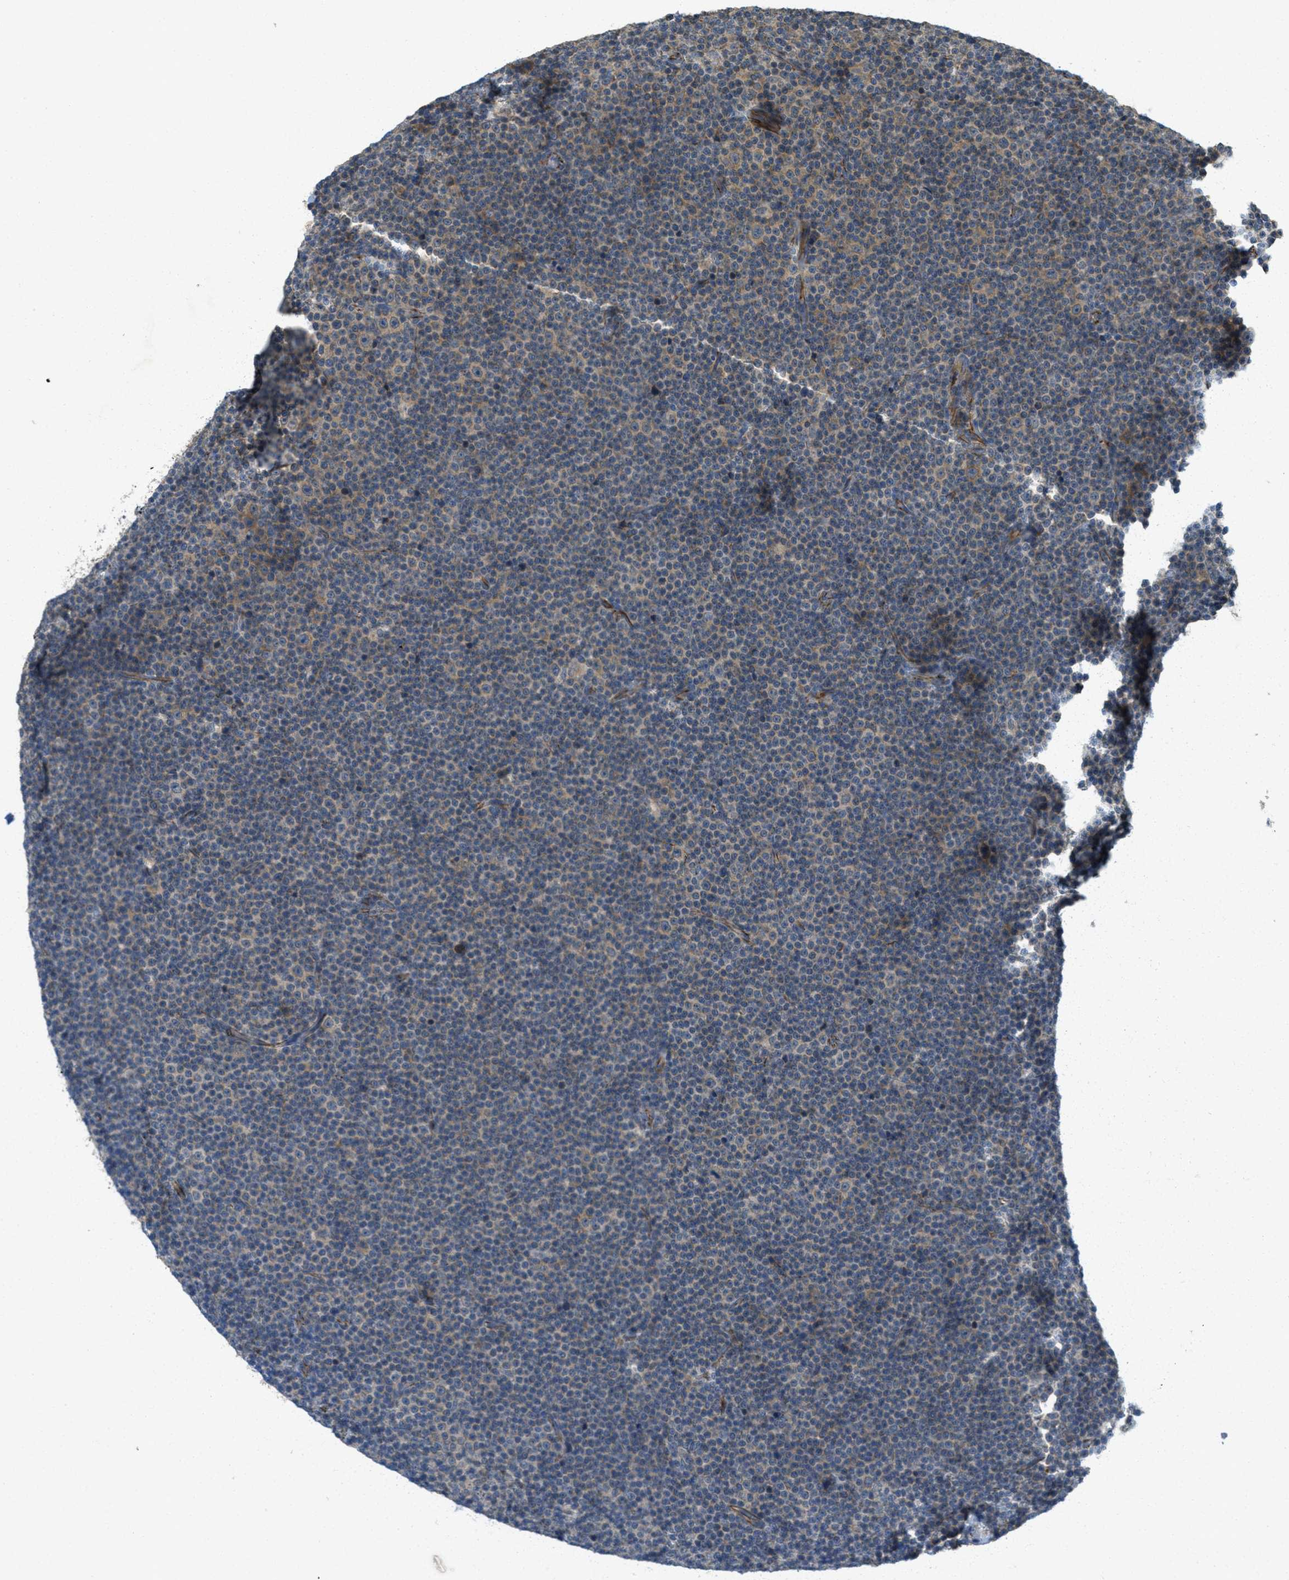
{"staining": {"intensity": "weak", "quantity": "25%-75%", "location": "cytoplasmic/membranous"}, "tissue": "lymphoma", "cell_type": "Tumor cells", "image_type": "cancer", "snomed": [{"axis": "morphology", "description": "Malignant lymphoma, non-Hodgkin's type, Low grade"}, {"axis": "topography", "description": "Lymph node"}], "caption": "Protein expression analysis of lymphoma demonstrates weak cytoplasmic/membranous staining in about 25%-75% of tumor cells.", "gene": "JCAD", "patient": {"sex": "female", "age": 67}}